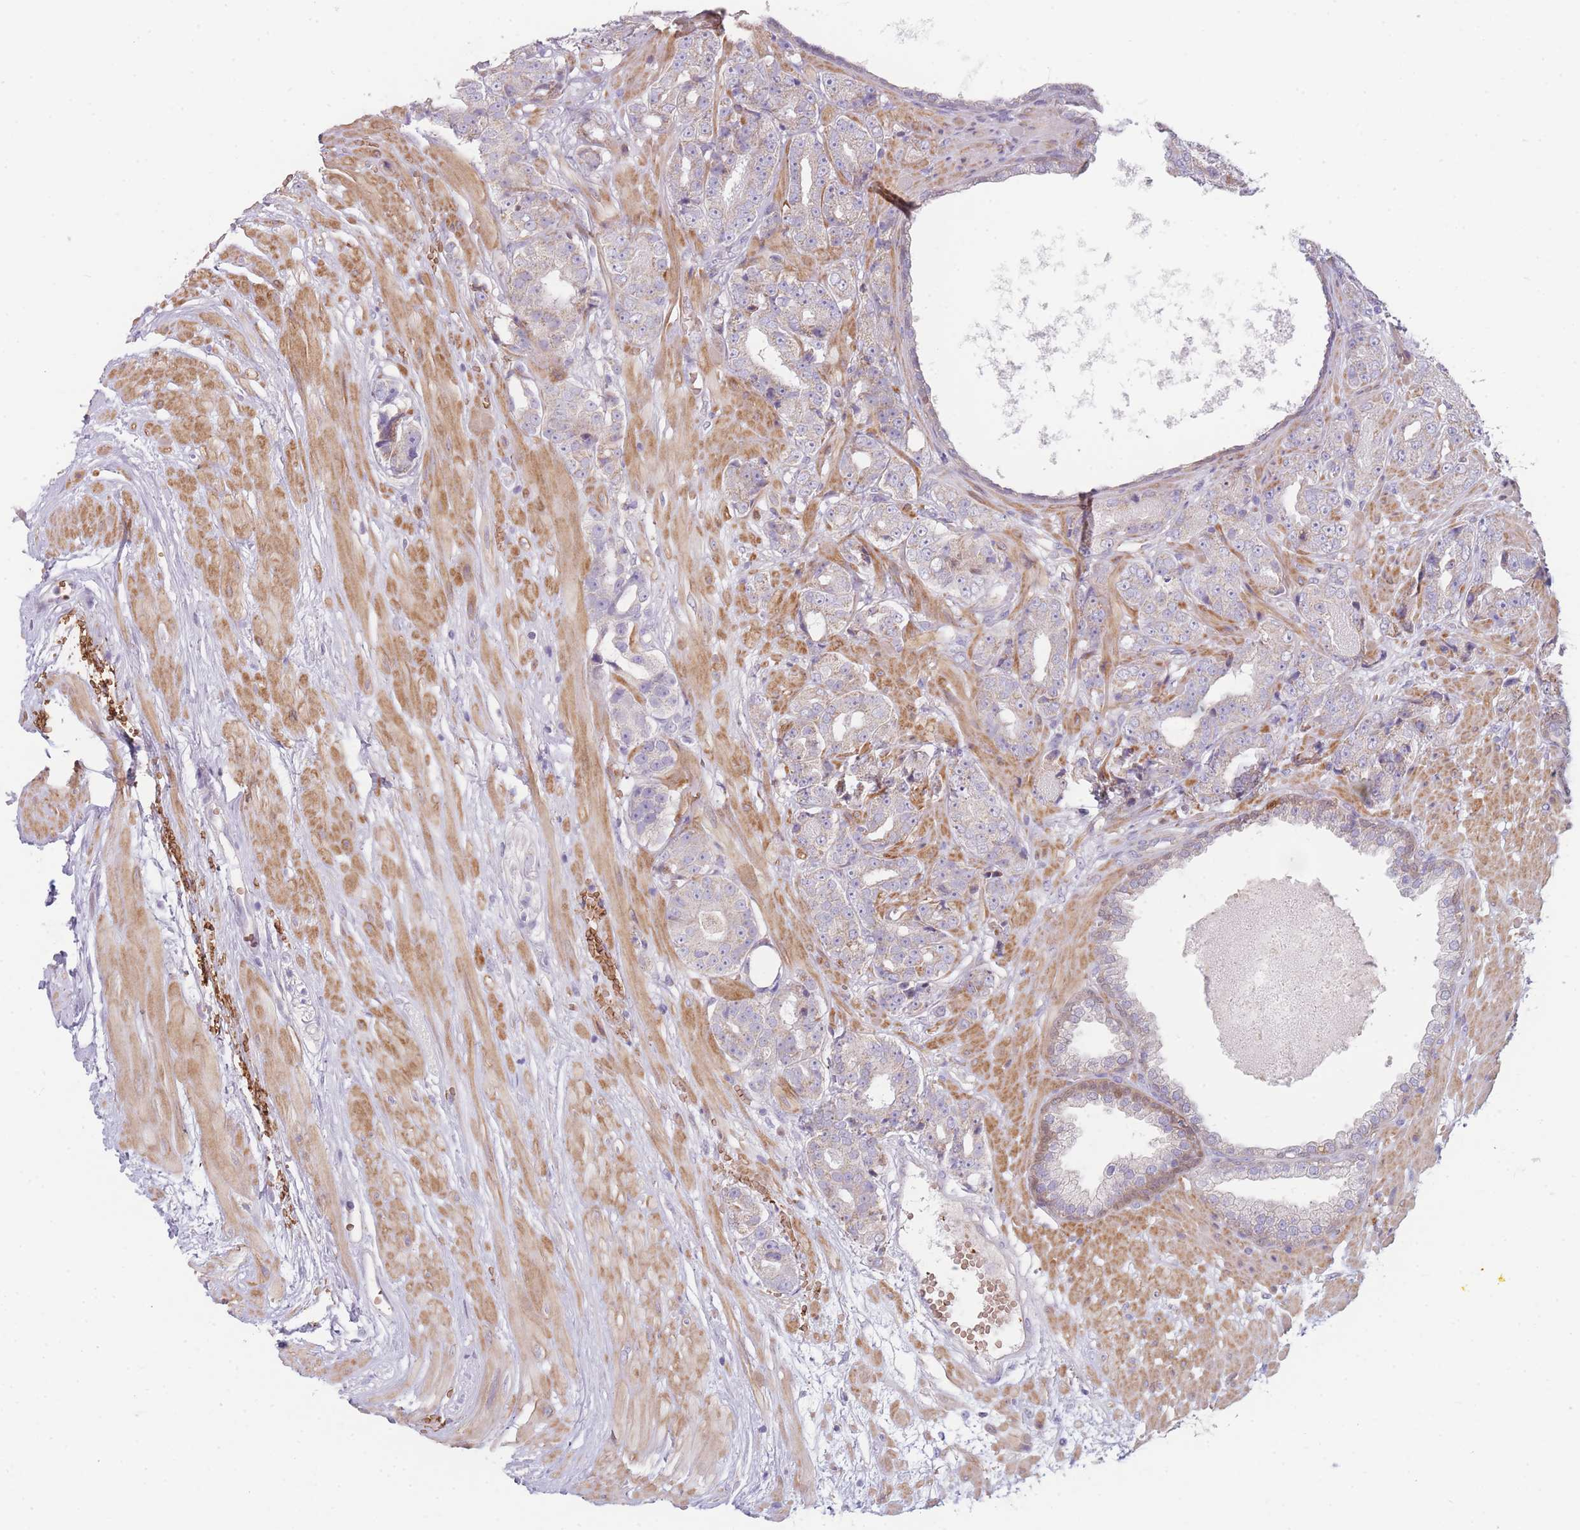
{"staining": {"intensity": "weak", "quantity": "<25%", "location": "cytoplasmic/membranous"}, "tissue": "prostate cancer", "cell_type": "Tumor cells", "image_type": "cancer", "snomed": [{"axis": "morphology", "description": "Adenocarcinoma, High grade"}, {"axis": "topography", "description": "Prostate"}], "caption": "Protein analysis of prostate high-grade adenocarcinoma displays no significant expression in tumor cells.", "gene": "SMPD4", "patient": {"sex": "male", "age": 71}}